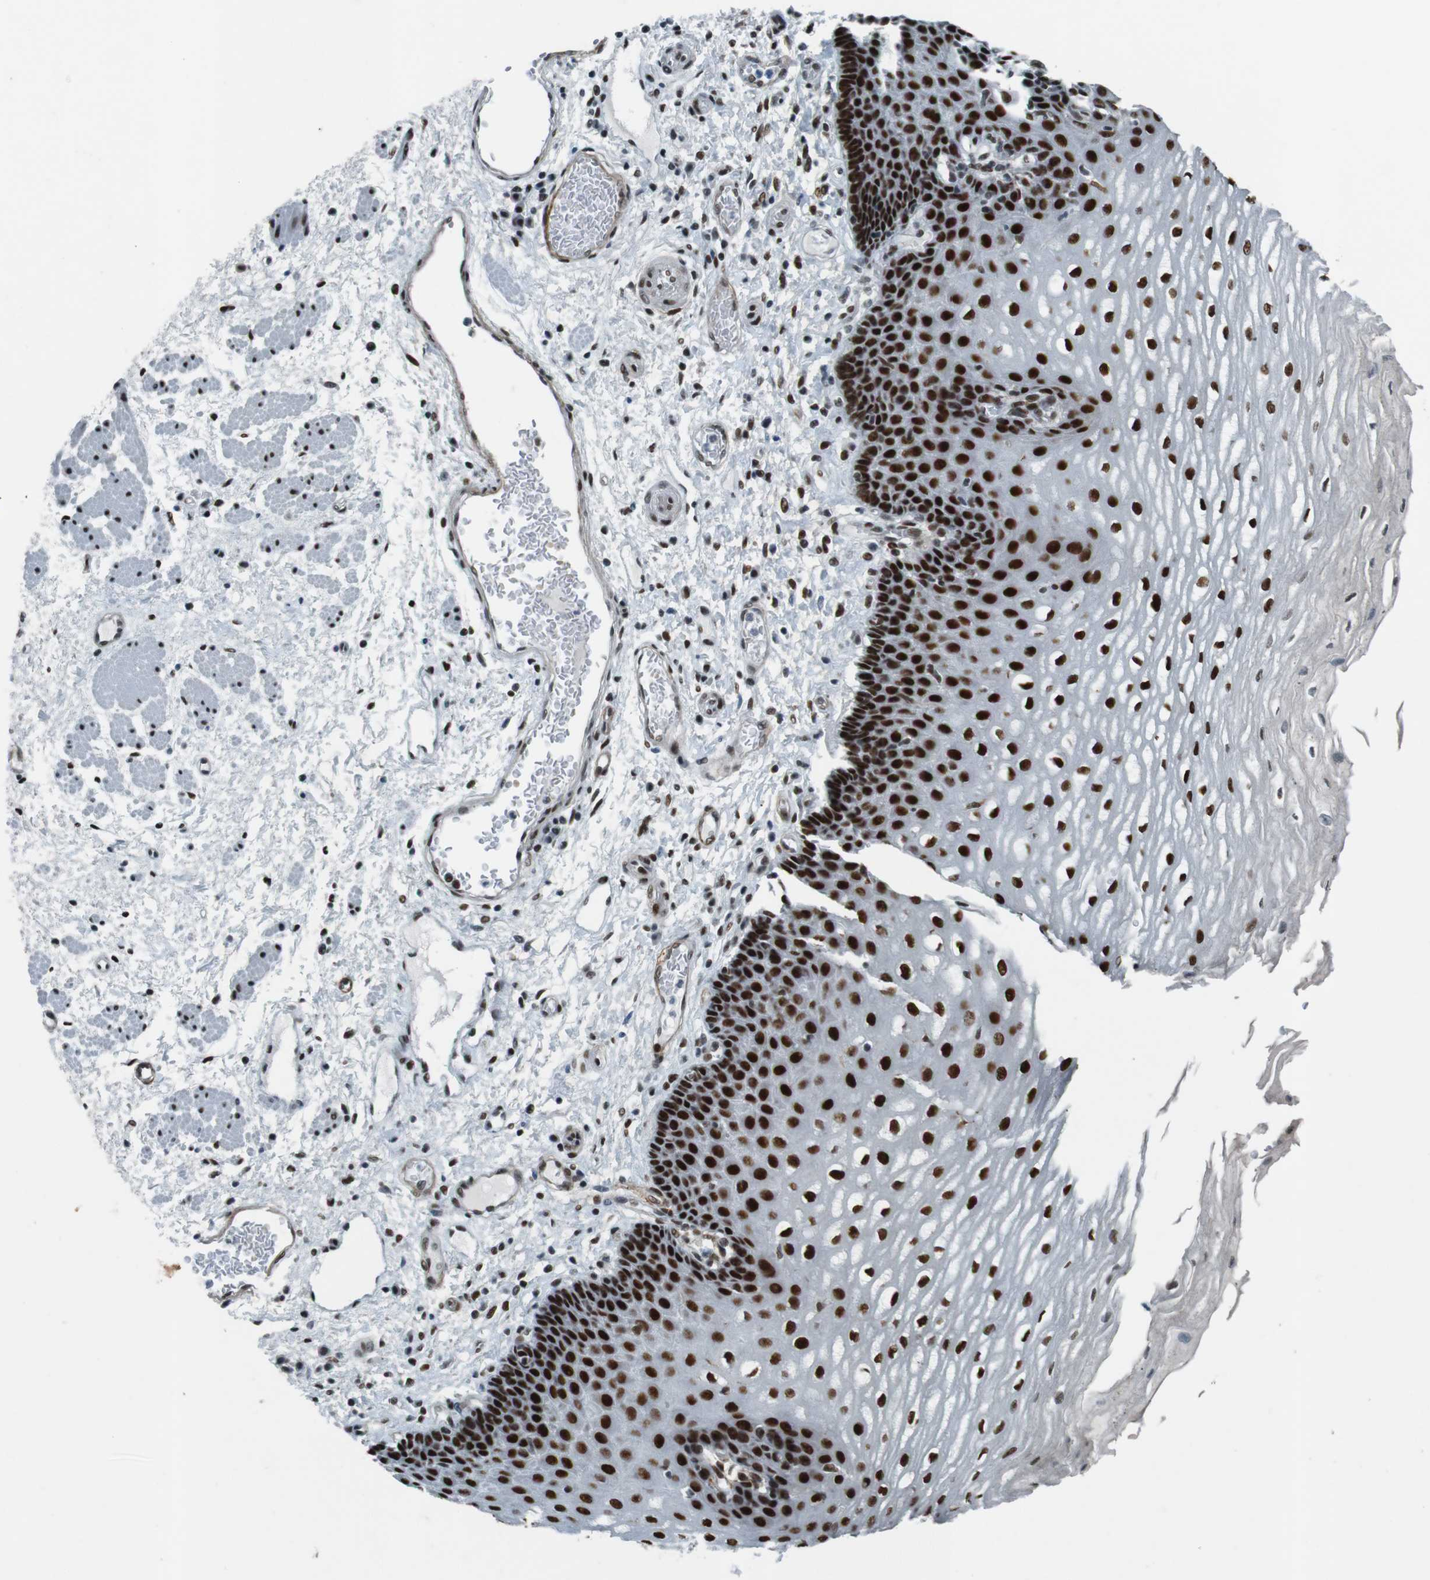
{"staining": {"intensity": "strong", "quantity": ">75%", "location": "nuclear"}, "tissue": "esophagus", "cell_type": "Squamous epithelial cells", "image_type": "normal", "snomed": [{"axis": "morphology", "description": "Normal tissue, NOS"}, {"axis": "topography", "description": "Esophagus"}], "caption": "A brown stain highlights strong nuclear expression of a protein in squamous epithelial cells of normal esophagus. (DAB (3,3'-diaminobenzidine) IHC with brightfield microscopy, high magnification).", "gene": "HEXIM1", "patient": {"sex": "male", "age": 54}}